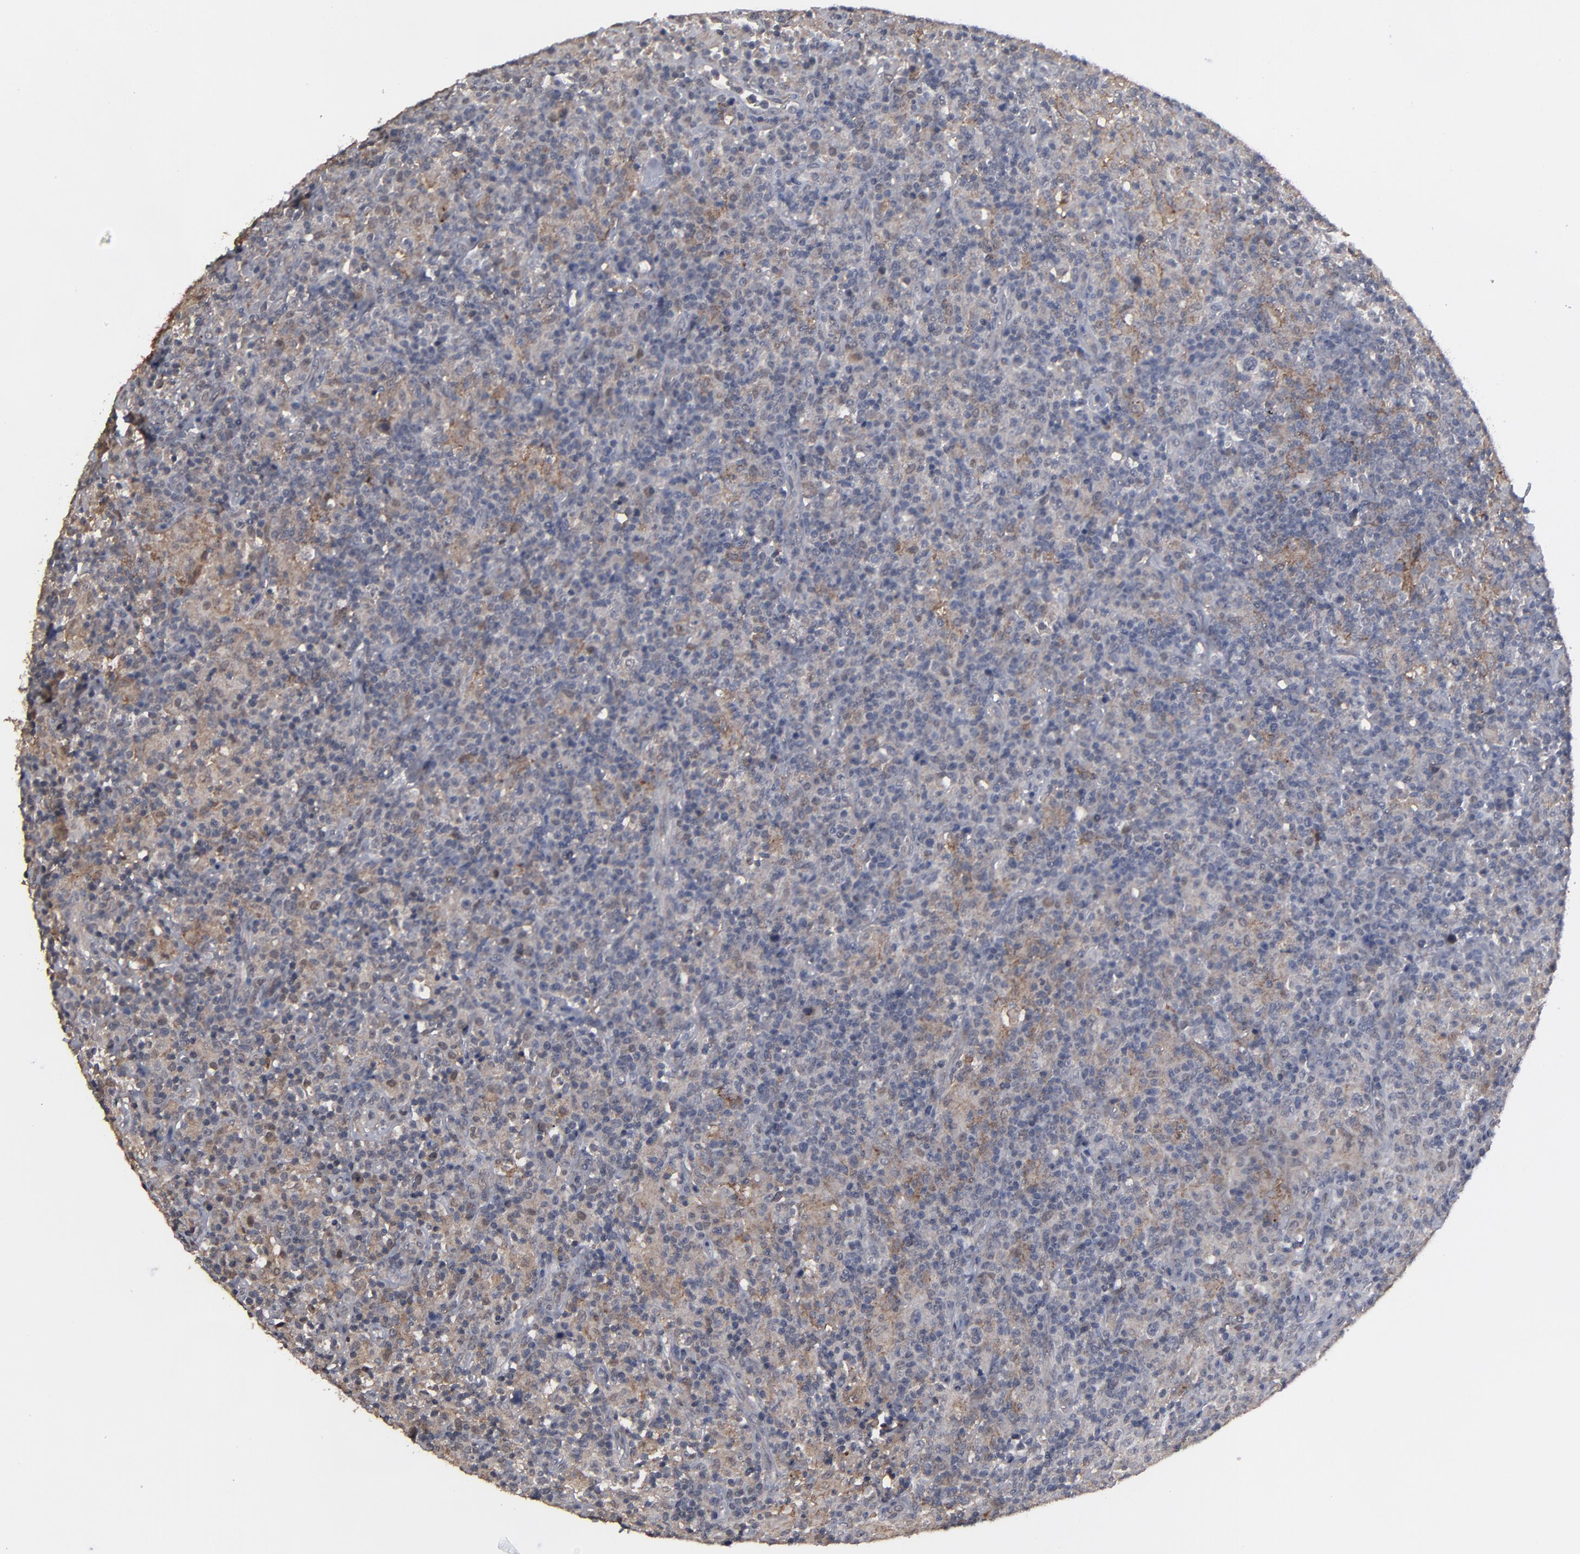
{"staining": {"intensity": "weak", "quantity": "<25%", "location": "nuclear"}, "tissue": "lymphoma", "cell_type": "Tumor cells", "image_type": "cancer", "snomed": [{"axis": "morphology", "description": "Hodgkin's disease, NOS"}, {"axis": "topography", "description": "Lymph node"}], "caption": "IHC histopathology image of neoplastic tissue: lymphoma stained with DAB (3,3'-diaminobenzidine) reveals no significant protein staining in tumor cells.", "gene": "SLC22A17", "patient": {"sex": "male", "age": 65}}